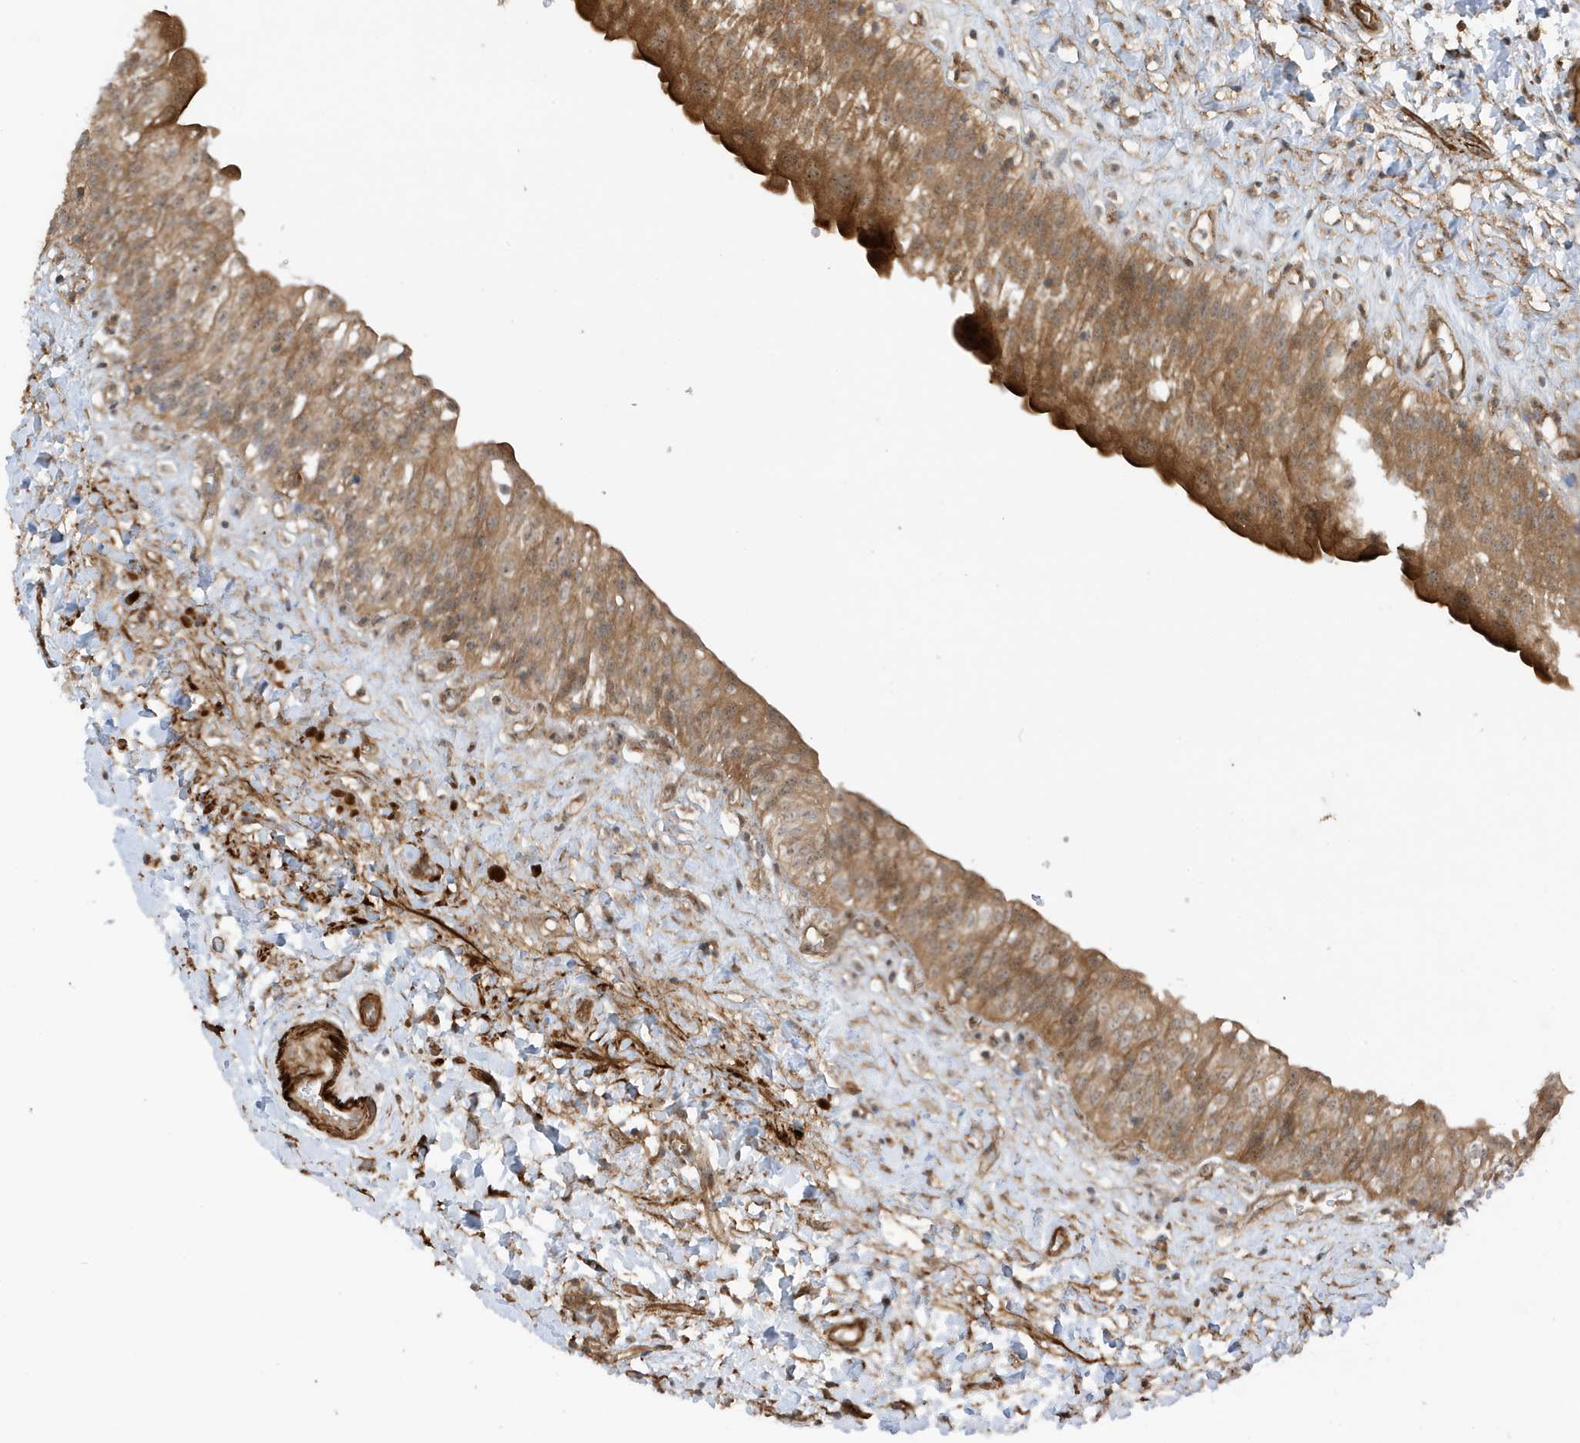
{"staining": {"intensity": "strong", "quantity": ">75%", "location": "cytoplasmic/membranous"}, "tissue": "urinary bladder", "cell_type": "Urothelial cells", "image_type": "normal", "snomed": [{"axis": "morphology", "description": "Normal tissue, NOS"}, {"axis": "topography", "description": "Urinary bladder"}], "caption": "Normal urinary bladder was stained to show a protein in brown. There is high levels of strong cytoplasmic/membranous positivity in approximately >75% of urothelial cells.", "gene": "CDC42EP3", "patient": {"sex": "male", "age": 51}}